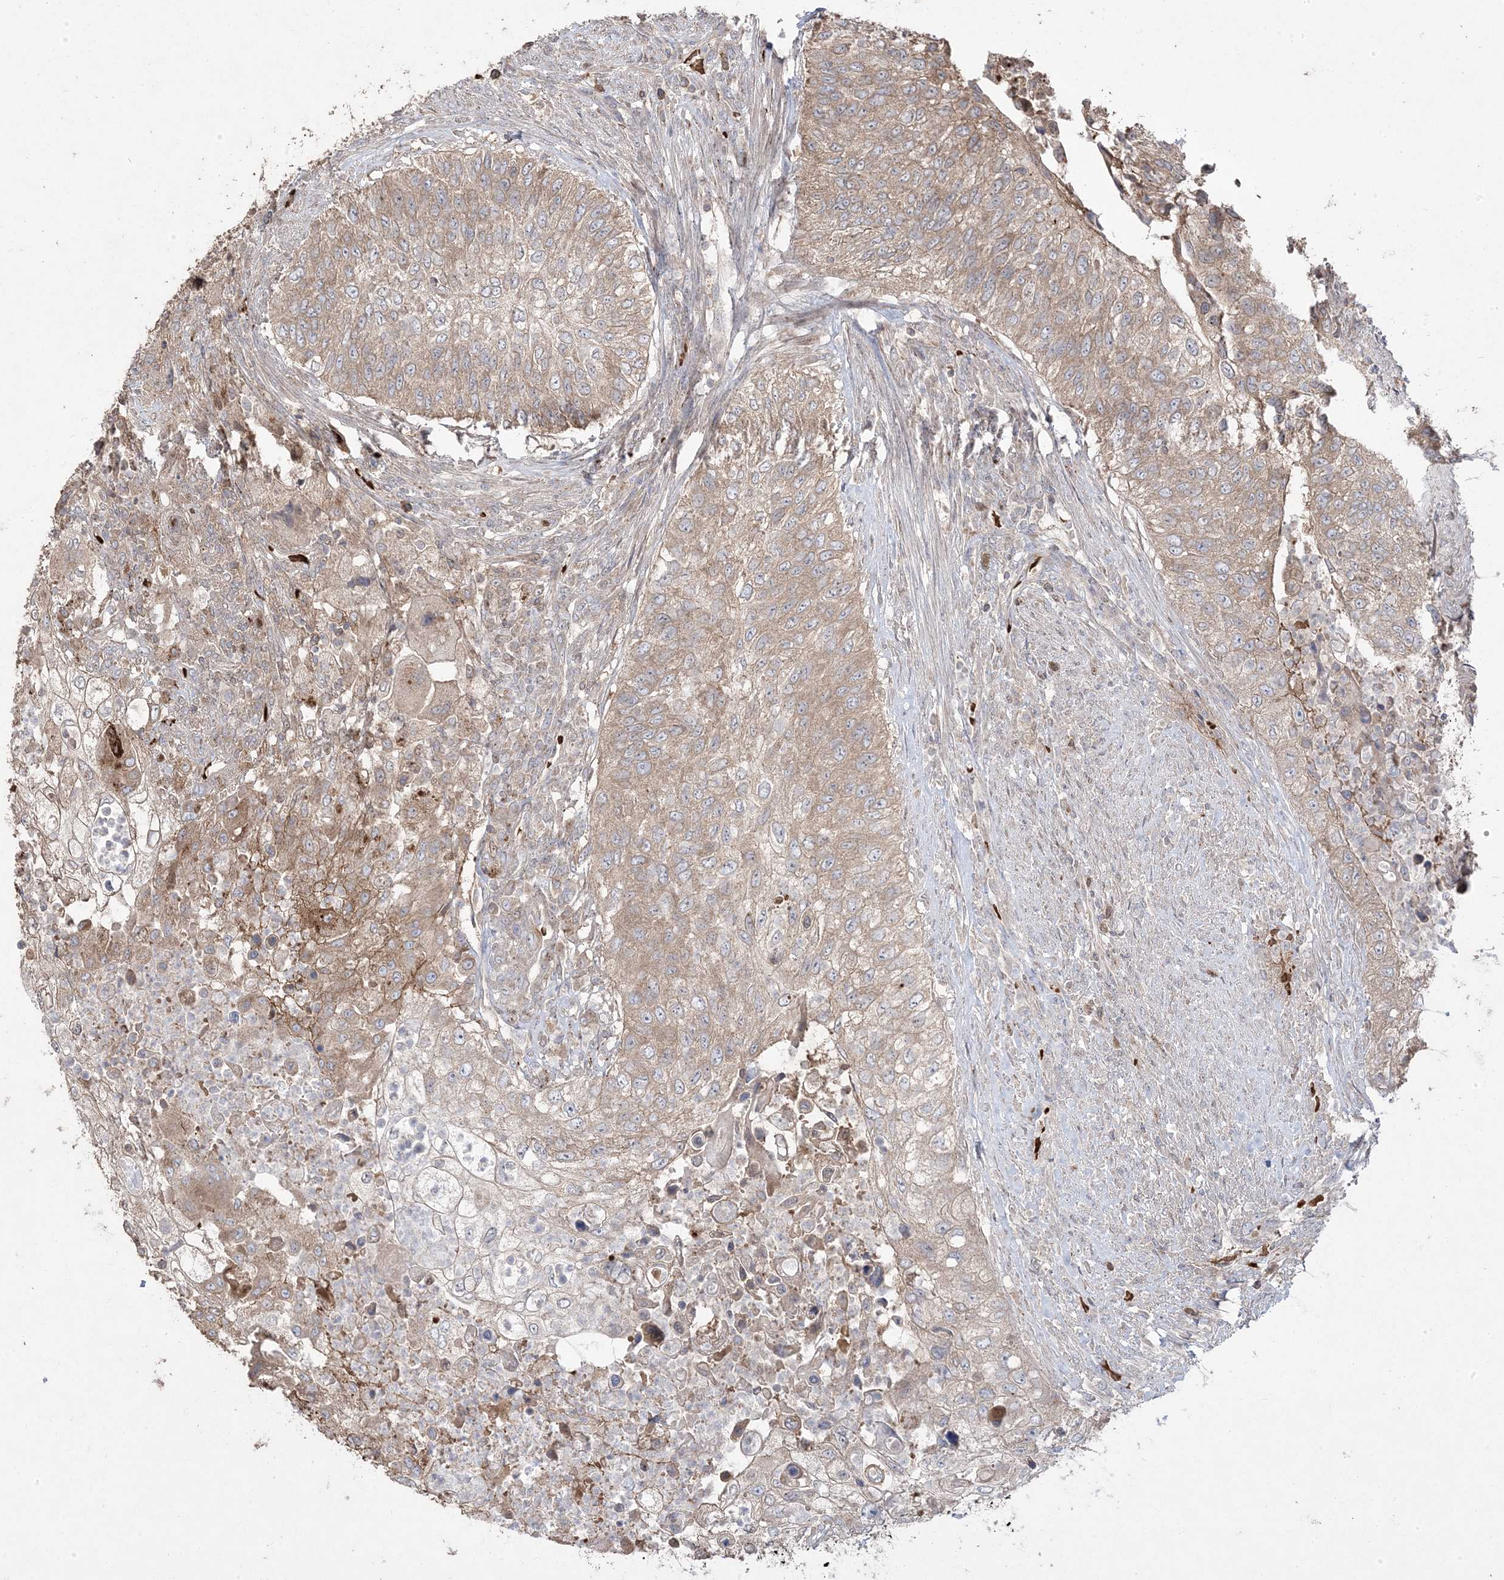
{"staining": {"intensity": "moderate", "quantity": "25%-75%", "location": "cytoplasmic/membranous"}, "tissue": "urothelial cancer", "cell_type": "Tumor cells", "image_type": "cancer", "snomed": [{"axis": "morphology", "description": "Urothelial carcinoma, High grade"}, {"axis": "topography", "description": "Urinary bladder"}], "caption": "Moderate cytoplasmic/membranous staining is appreciated in about 25%-75% of tumor cells in urothelial cancer.", "gene": "PPOX", "patient": {"sex": "female", "age": 60}}